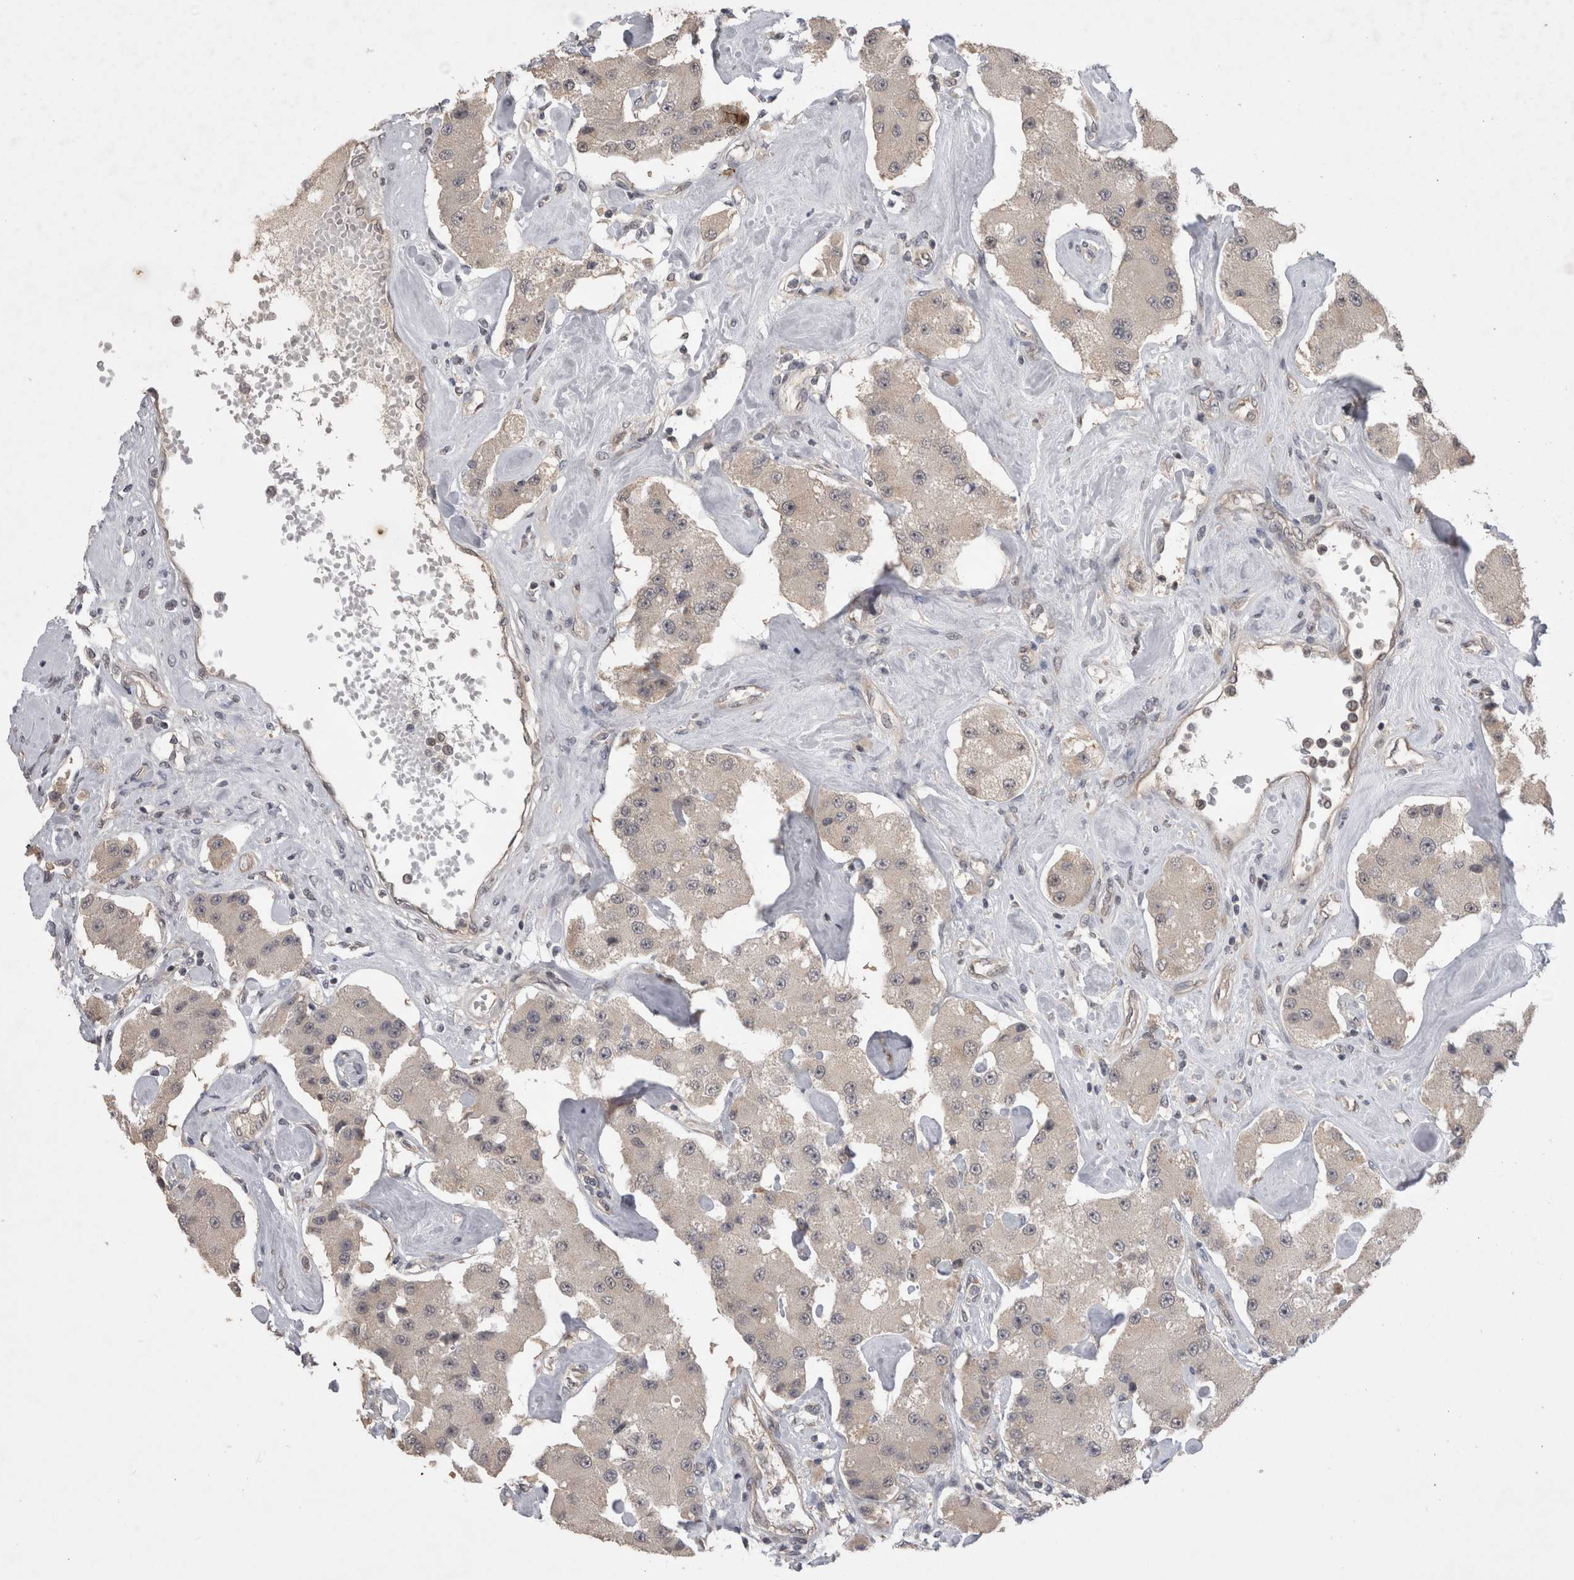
{"staining": {"intensity": "negative", "quantity": "none", "location": "none"}, "tissue": "carcinoid", "cell_type": "Tumor cells", "image_type": "cancer", "snomed": [{"axis": "morphology", "description": "Carcinoid, malignant, NOS"}, {"axis": "topography", "description": "Pancreas"}], "caption": "Micrograph shows no significant protein positivity in tumor cells of carcinoid.", "gene": "ZNF341", "patient": {"sex": "male", "age": 41}}